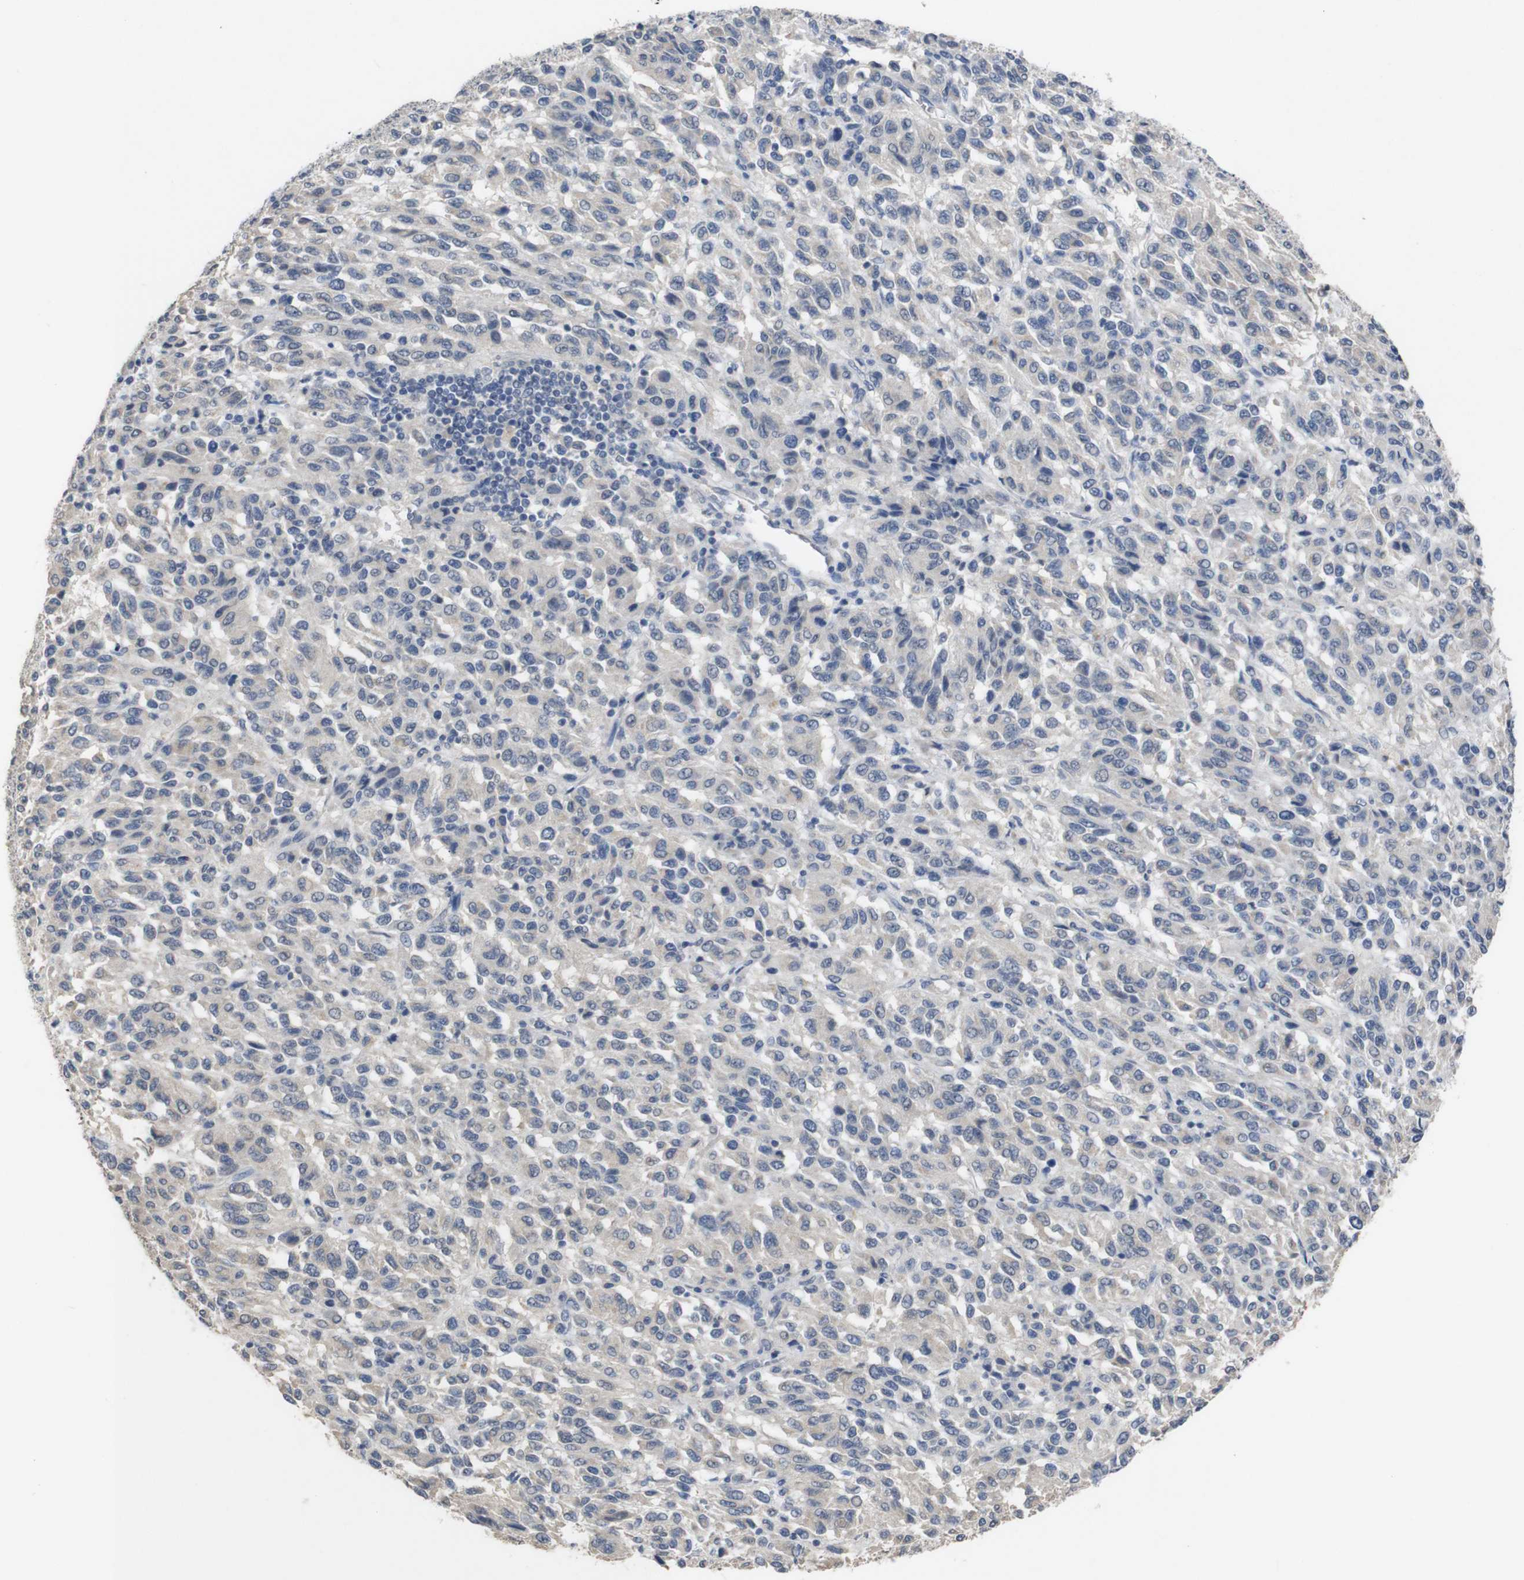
{"staining": {"intensity": "negative", "quantity": "none", "location": "none"}, "tissue": "melanoma", "cell_type": "Tumor cells", "image_type": "cancer", "snomed": [{"axis": "morphology", "description": "Malignant melanoma, Metastatic site"}, {"axis": "topography", "description": "Lung"}], "caption": "Micrograph shows no significant protein positivity in tumor cells of malignant melanoma (metastatic site).", "gene": "HNF1A", "patient": {"sex": "male", "age": 64}}